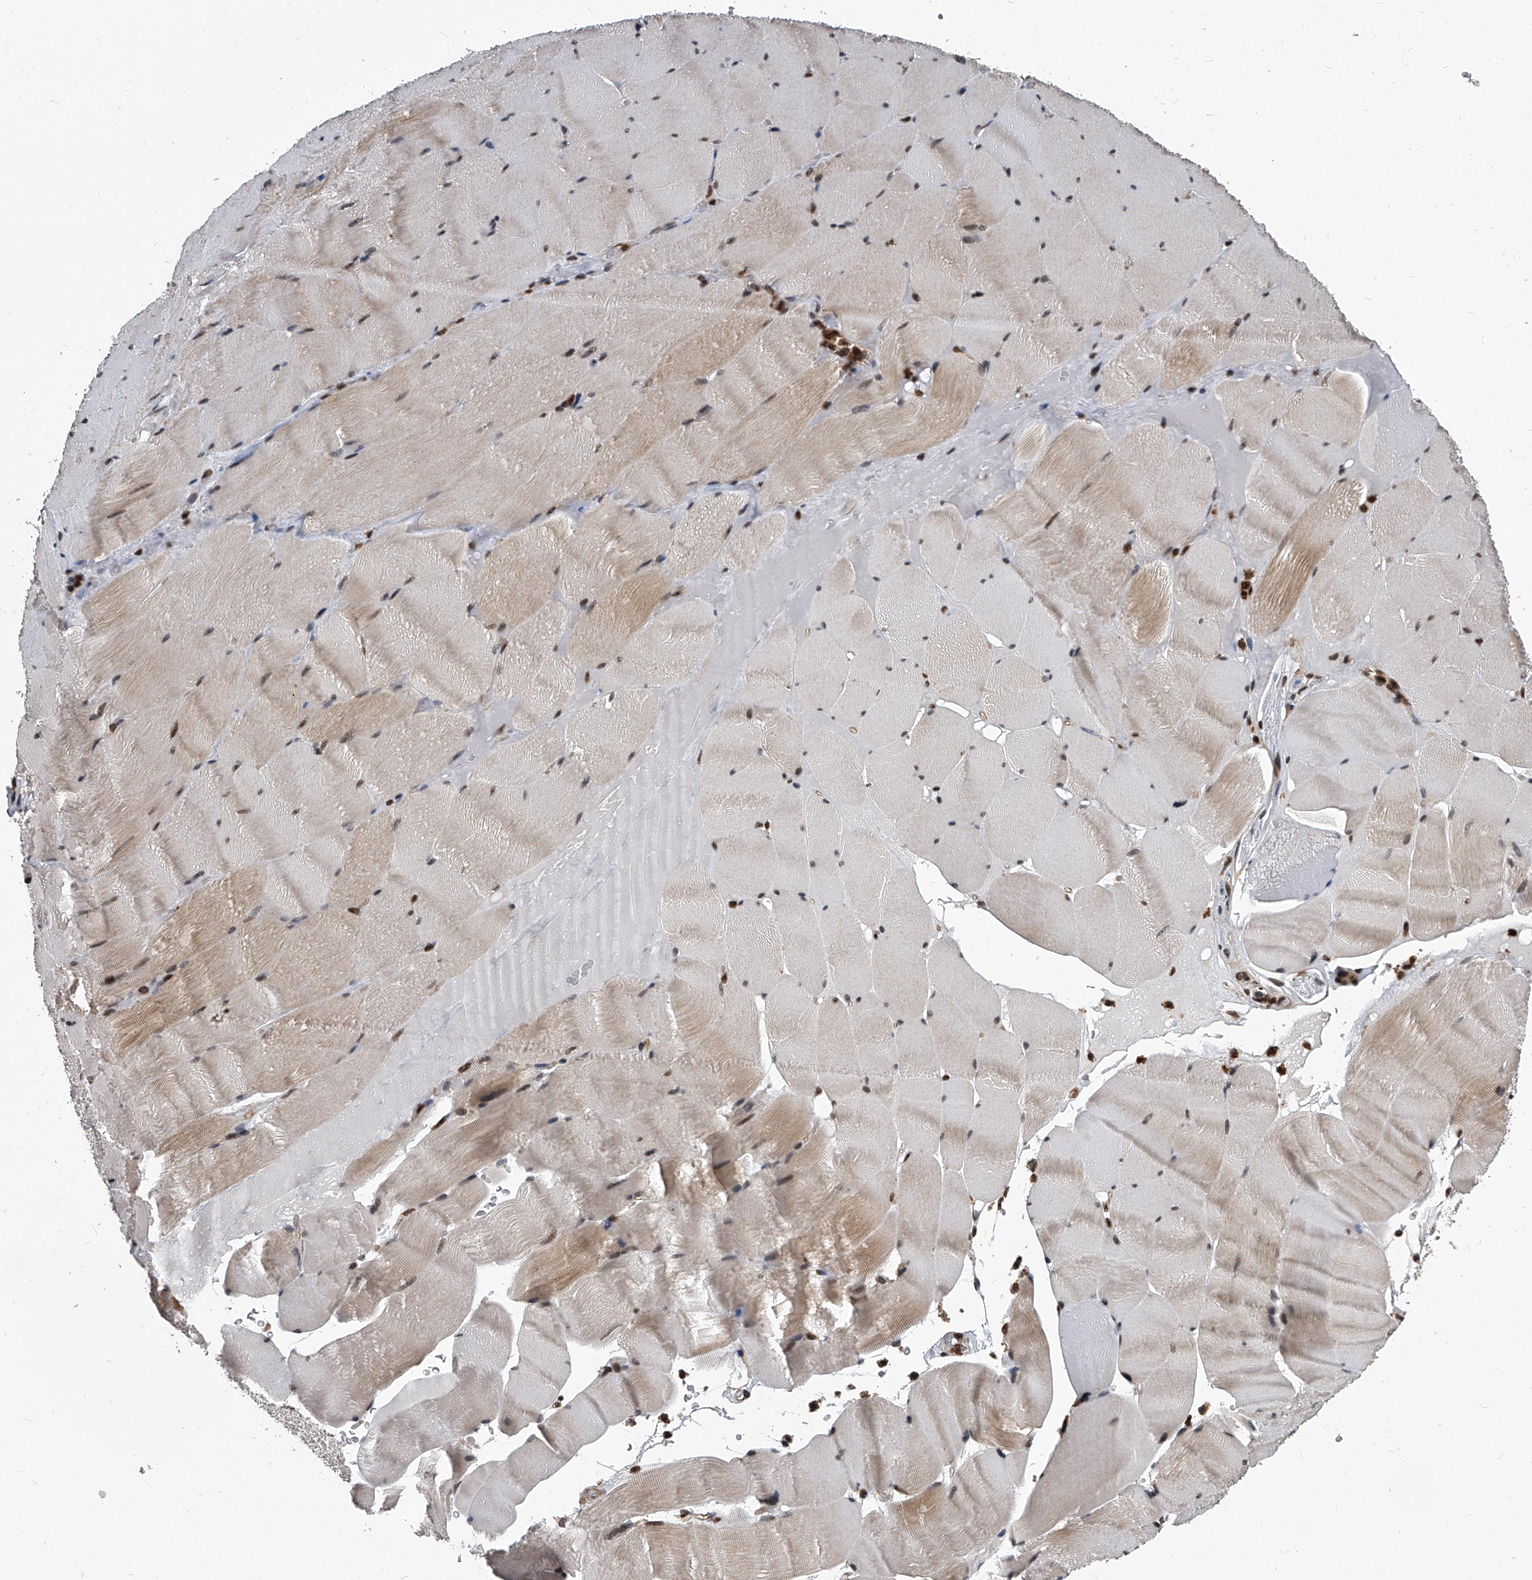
{"staining": {"intensity": "moderate", "quantity": "25%-75%", "location": "cytoplasmic/membranous,nuclear"}, "tissue": "skeletal muscle", "cell_type": "Myocytes", "image_type": "normal", "snomed": [{"axis": "morphology", "description": "Normal tissue, NOS"}, {"axis": "topography", "description": "Skeletal muscle"}], "caption": "DAB (3,3'-diaminobenzidine) immunohistochemical staining of normal skeletal muscle displays moderate cytoplasmic/membranous,nuclear protein staining in approximately 25%-75% of myocytes.", "gene": "PHF20", "patient": {"sex": "male", "age": 62}}